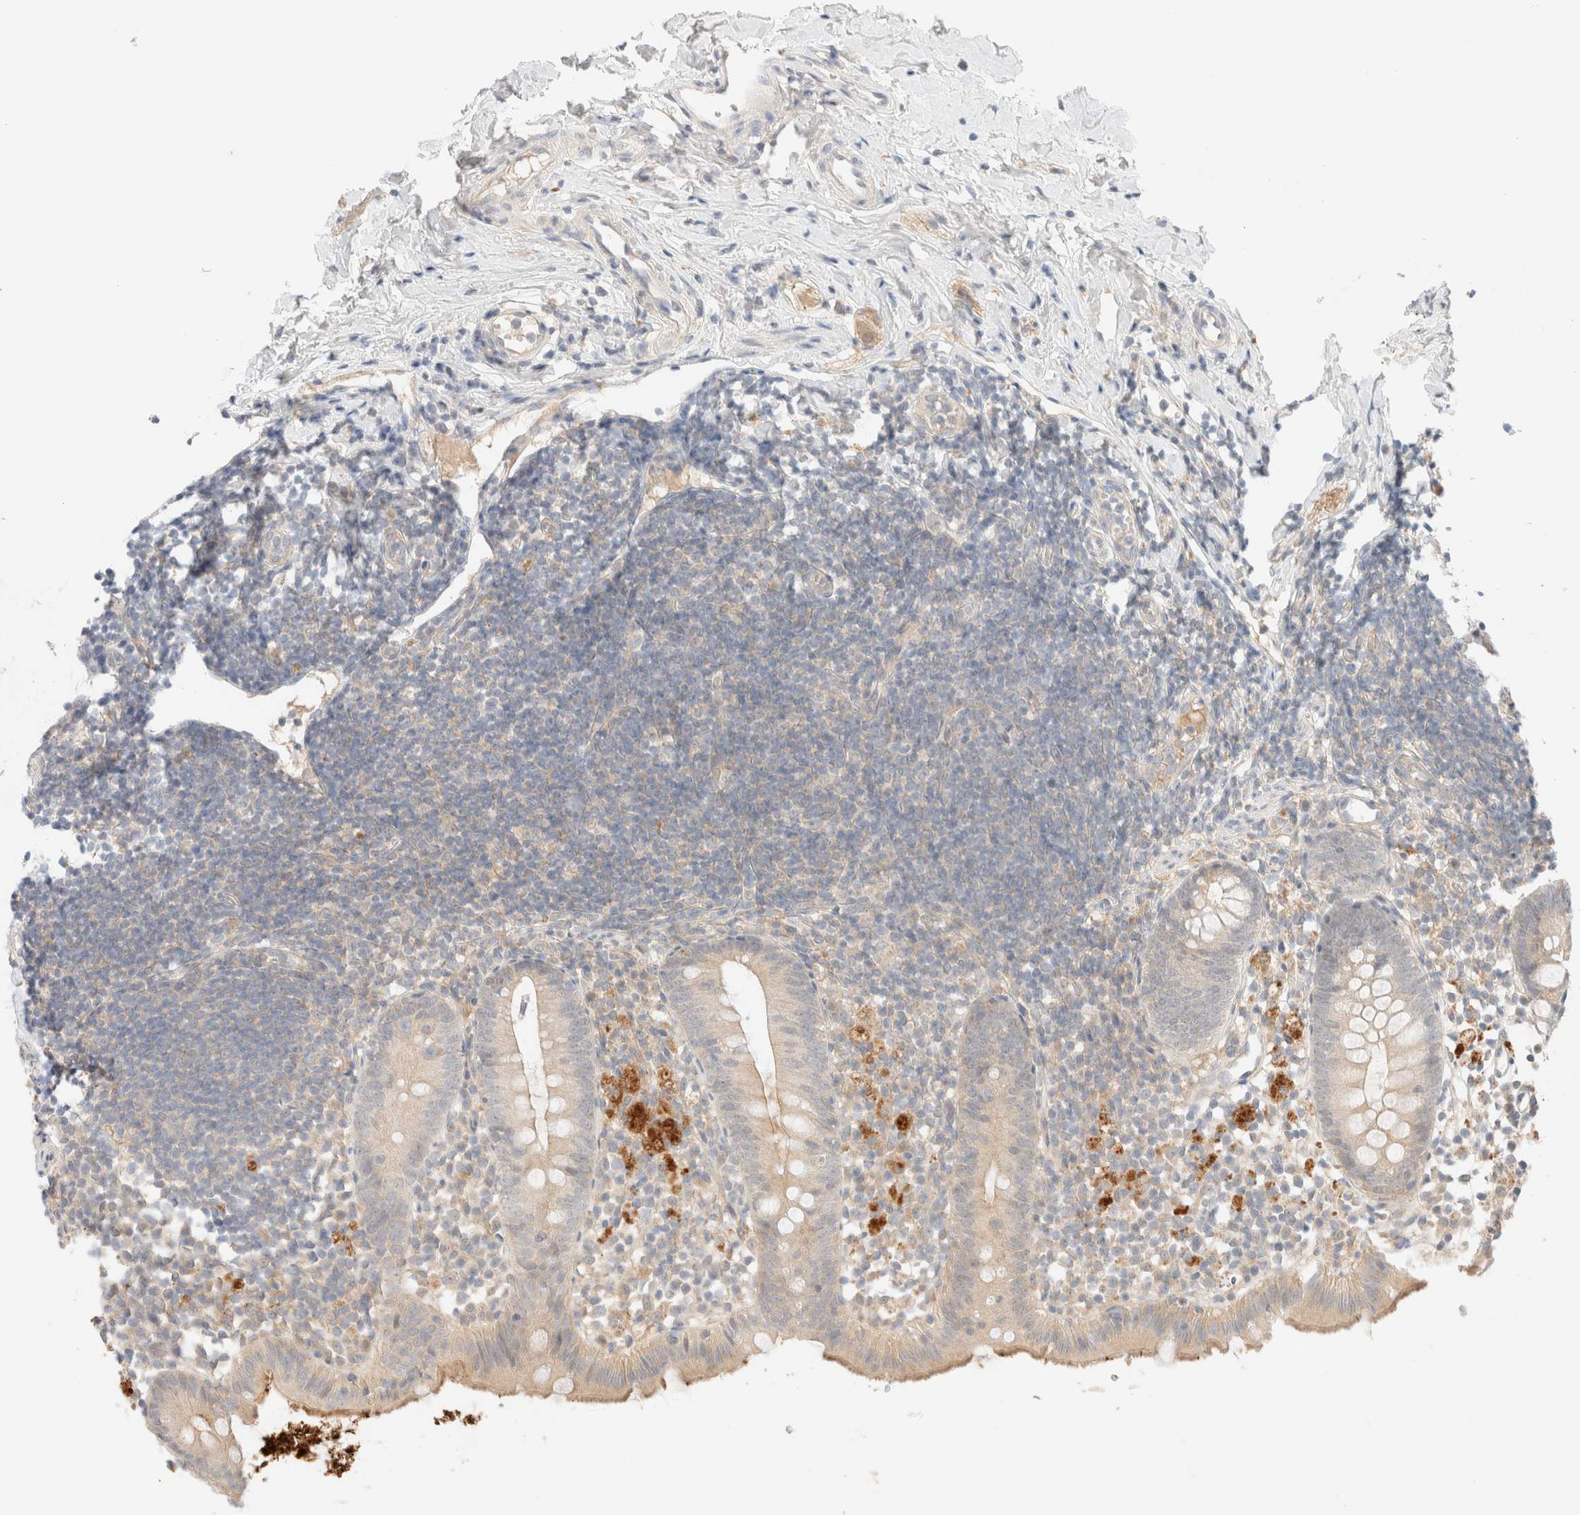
{"staining": {"intensity": "weak", "quantity": "25%-75%", "location": "cytoplasmic/membranous"}, "tissue": "appendix", "cell_type": "Glandular cells", "image_type": "normal", "snomed": [{"axis": "morphology", "description": "Normal tissue, NOS"}, {"axis": "topography", "description": "Appendix"}], "caption": "Glandular cells exhibit low levels of weak cytoplasmic/membranous positivity in approximately 25%-75% of cells in normal appendix.", "gene": "SARM1", "patient": {"sex": "female", "age": 20}}